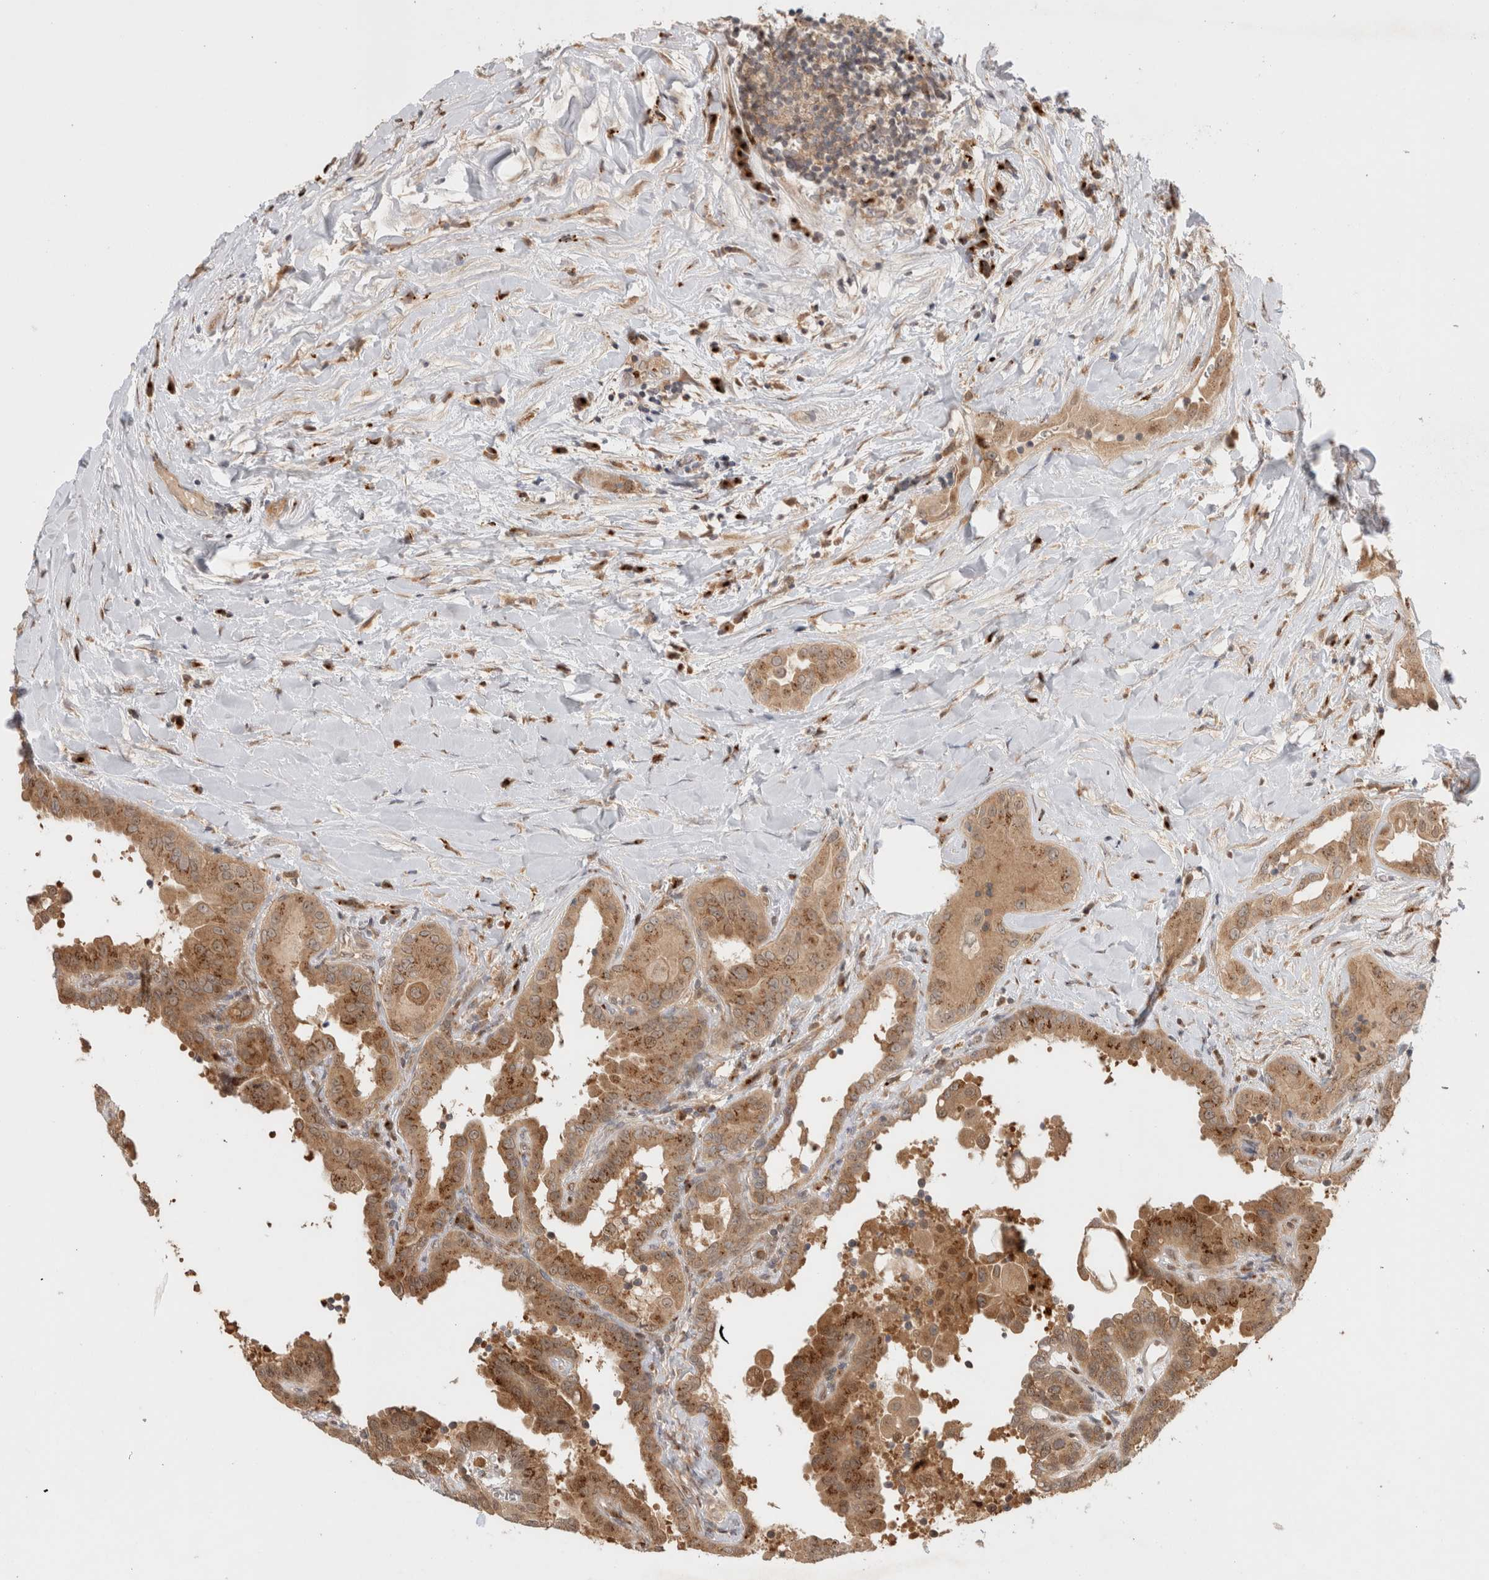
{"staining": {"intensity": "moderate", "quantity": ">75%", "location": "cytoplasmic/membranous"}, "tissue": "thyroid cancer", "cell_type": "Tumor cells", "image_type": "cancer", "snomed": [{"axis": "morphology", "description": "Papillary adenocarcinoma, NOS"}, {"axis": "topography", "description": "Thyroid gland"}], "caption": "Thyroid papillary adenocarcinoma stained for a protein (brown) demonstrates moderate cytoplasmic/membranous positive staining in about >75% of tumor cells.", "gene": "OTUD6B", "patient": {"sex": "male", "age": 33}}